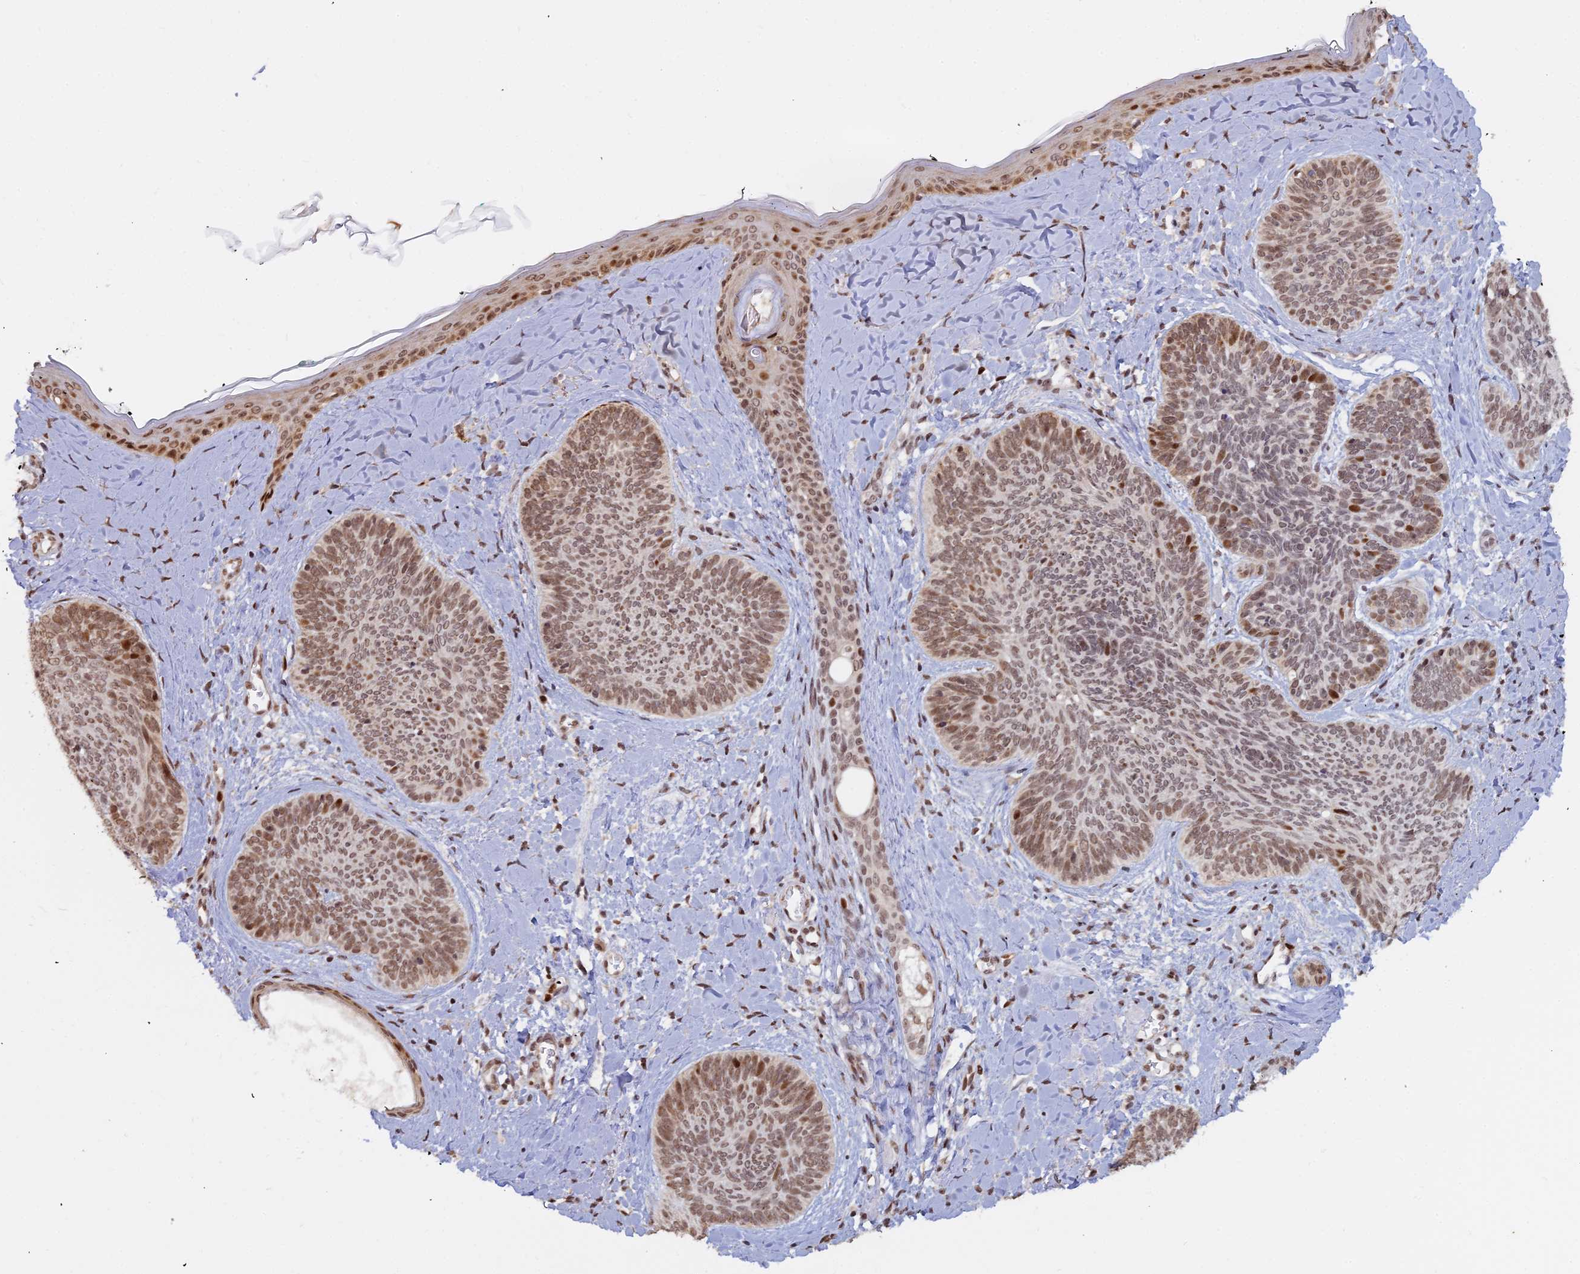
{"staining": {"intensity": "moderate", "quantity": ">75%", "location": "nuclear"}, "tissue": "skin cancer", "cell_type": "Tumor cells", "image_type": "cancer", "snomed": [{"axis": "morphology", "description": "Basal cell carcinoma"}, {"axis": "topography", "description": "Skin"}], "caption": "IHC image of human basal cell carcinoma (skin) stained for a protein (brown), which displays medium levels of moderate nuclear positivity in approximately >75% of tumor cells.", "gene": "ABCA2", "patient": {"sex": "female", "age": 81}}